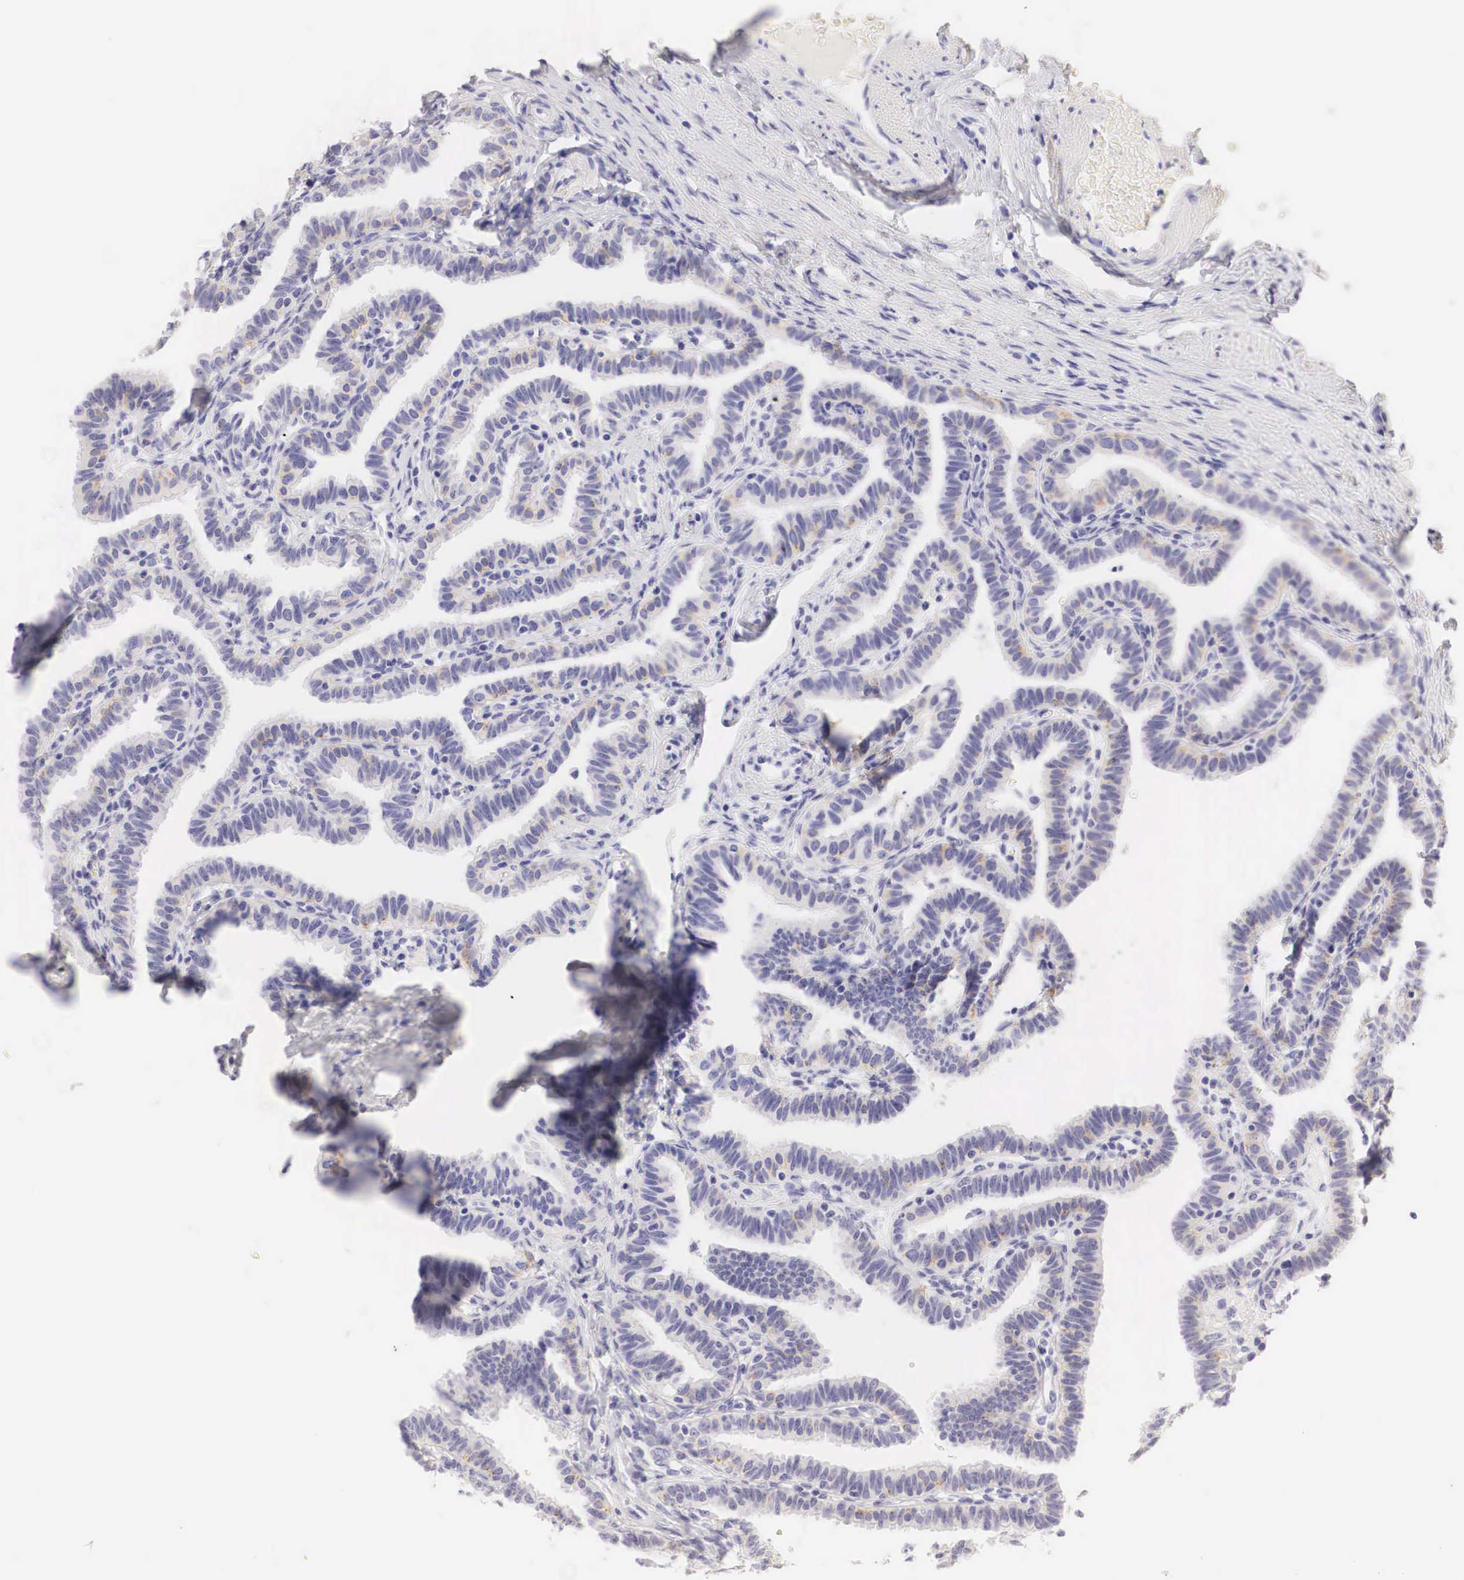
{"staining": {"intensity": "weak", "quantity": "<25%", "location": "cytoplasmic/membranous"}, "tissue": "fallopian tube", "cell_type": "Glandular cells", "image_type": "normal", "snomed": [{"axis": "morphology", "description": "Normal tissue, NOS"}, {"axis": "topography", "description": "Fallopian tube"}], "caption": "Immunohistochemical staining of unremarkable human fallopian tube shows no significant staining in glandular cells.", "gene": "ERBB2", "patient": {"sex": "female", "age": 41}}